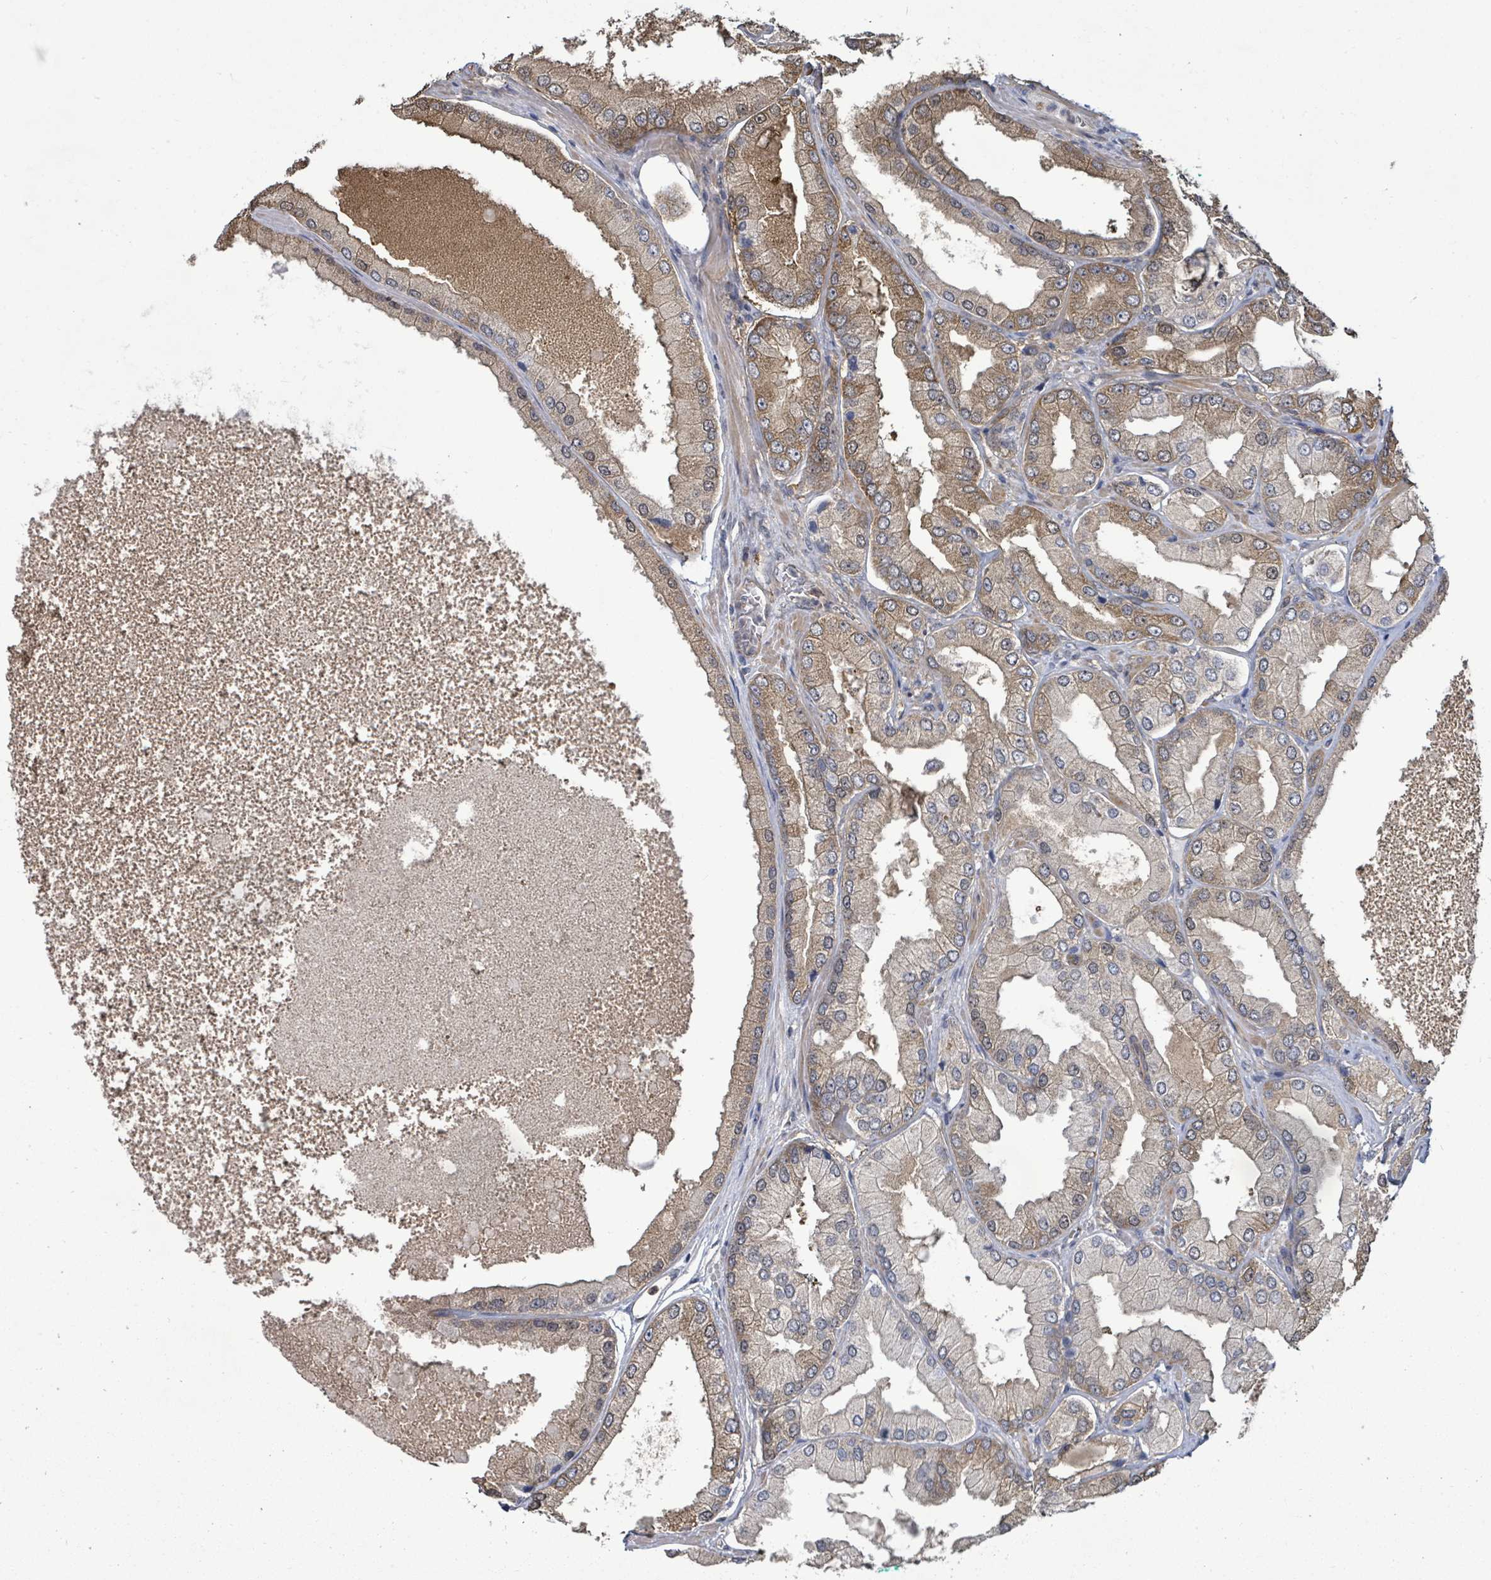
{"staining": {"intensity": "moderate", "quantity": "25%-75%", "location": "cytoplasmic/membranous"}, "tissue": "prostate cancer", "cell_type": "Tumor cells", "image_type": "cancer", "snomed": [{"axis": "morphology", "description": "Adenocarcinoma, Low grade"}, {"axis": "topography", "description": "Prostate"}], "caption": "The immunohistochemical stain labels moderate cytoplasmic/membranous staining in tumor cells of low-grade adenocarcinoma (prostate) tissue.", "gene": "KBTBD11", "patient": {"sex": "male", "age": 42}}